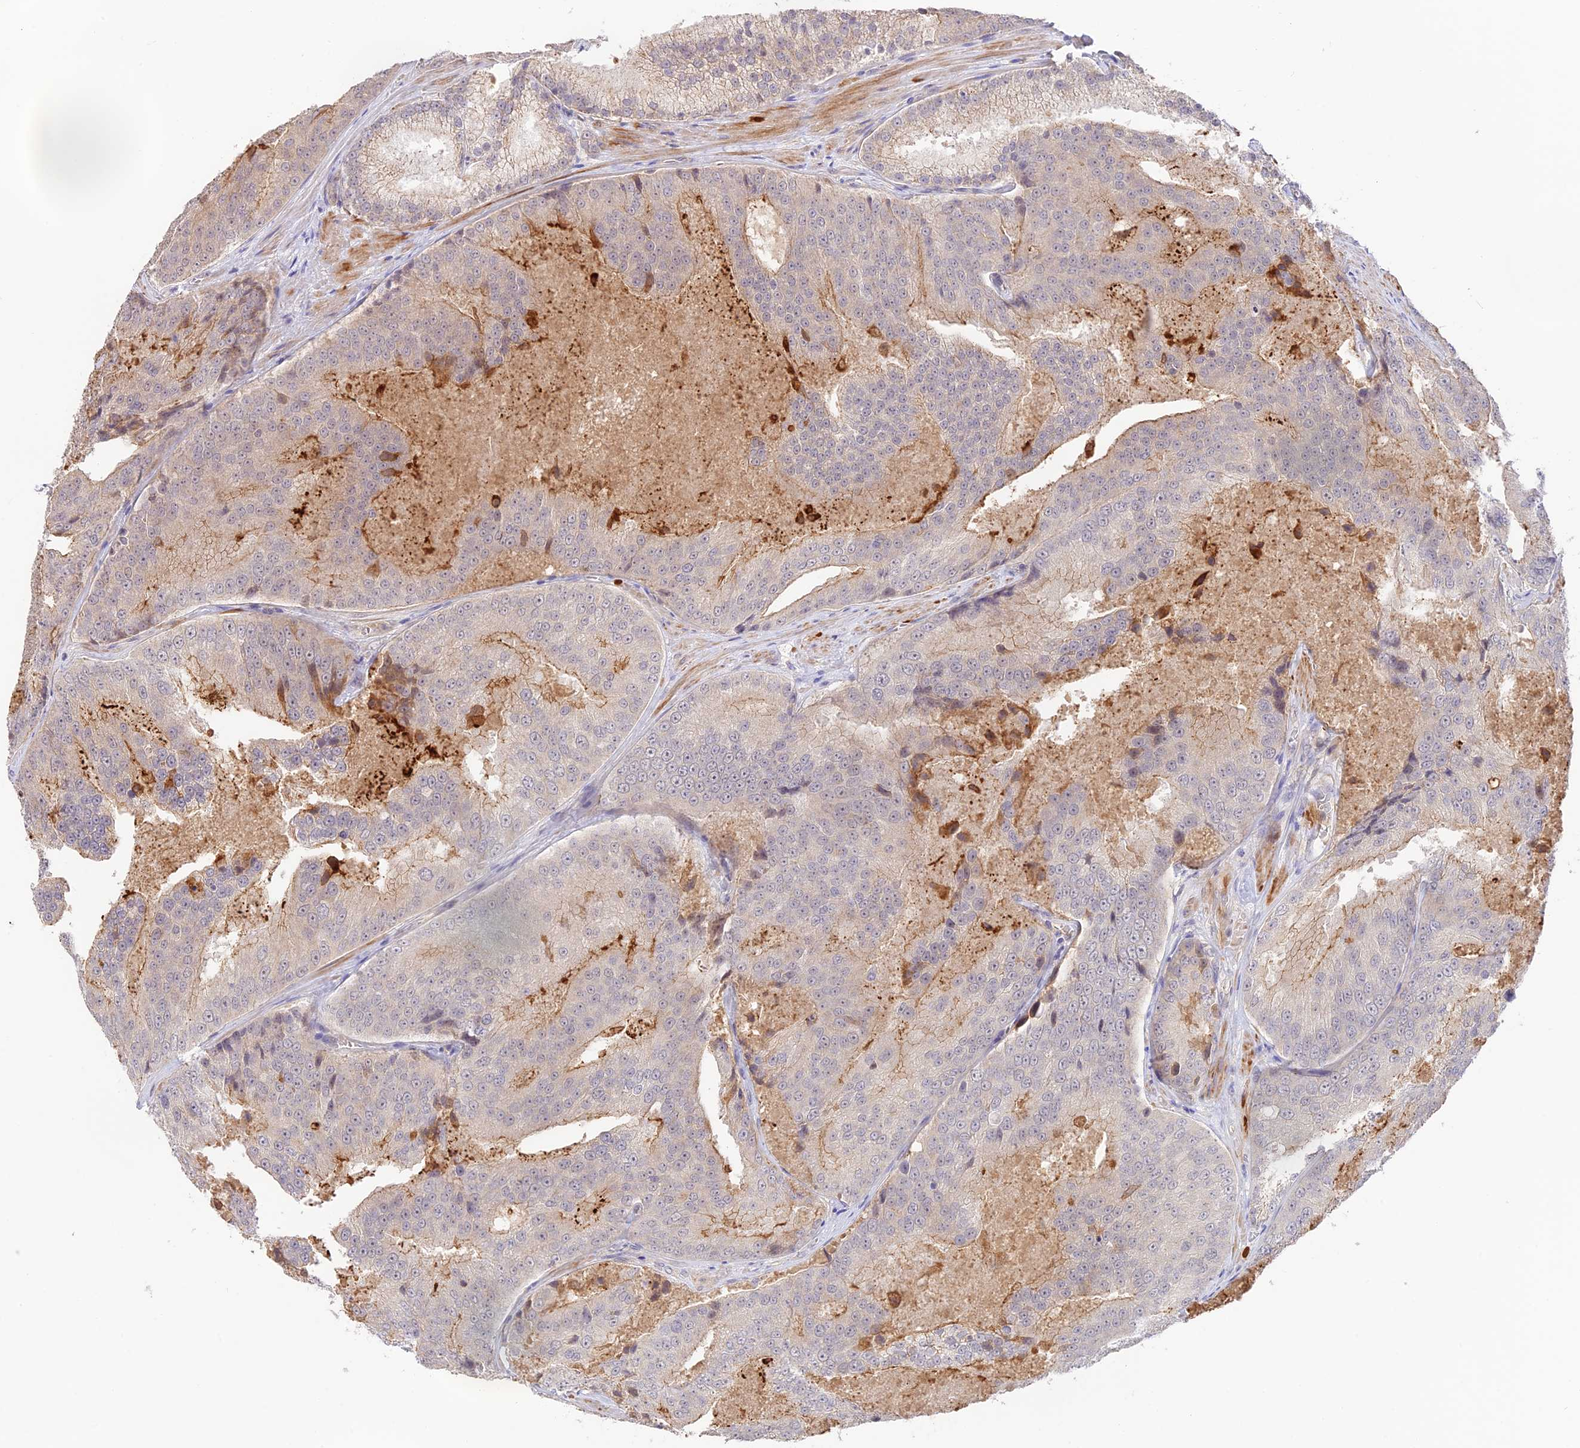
{"staining": {"intensity": "negative", "quantity": "none", "location": "none"}, "tissue": "prostate cancer", "cell_type": "Tumor cells", "image_type": "cancer", "snomed": [{"axis": "morphology", "description": "Adenocarcinoma, High grade"}, {"axis": "topography", "description": "Prostate"}], "caption": "Immunohistochemical staining of prostate cancer (adenocarcinoma (high-grade)) exhibits no significant expression in tumor cells. Brightfield microscopy of immunohistochemistry stained with DAB (3,3'-diaminobenzidine) (brown) and hematoxylin (blue), captured at high magnification.", "gene": "CAMSAP3", "patient": {"sex": "male", "age": 61}}